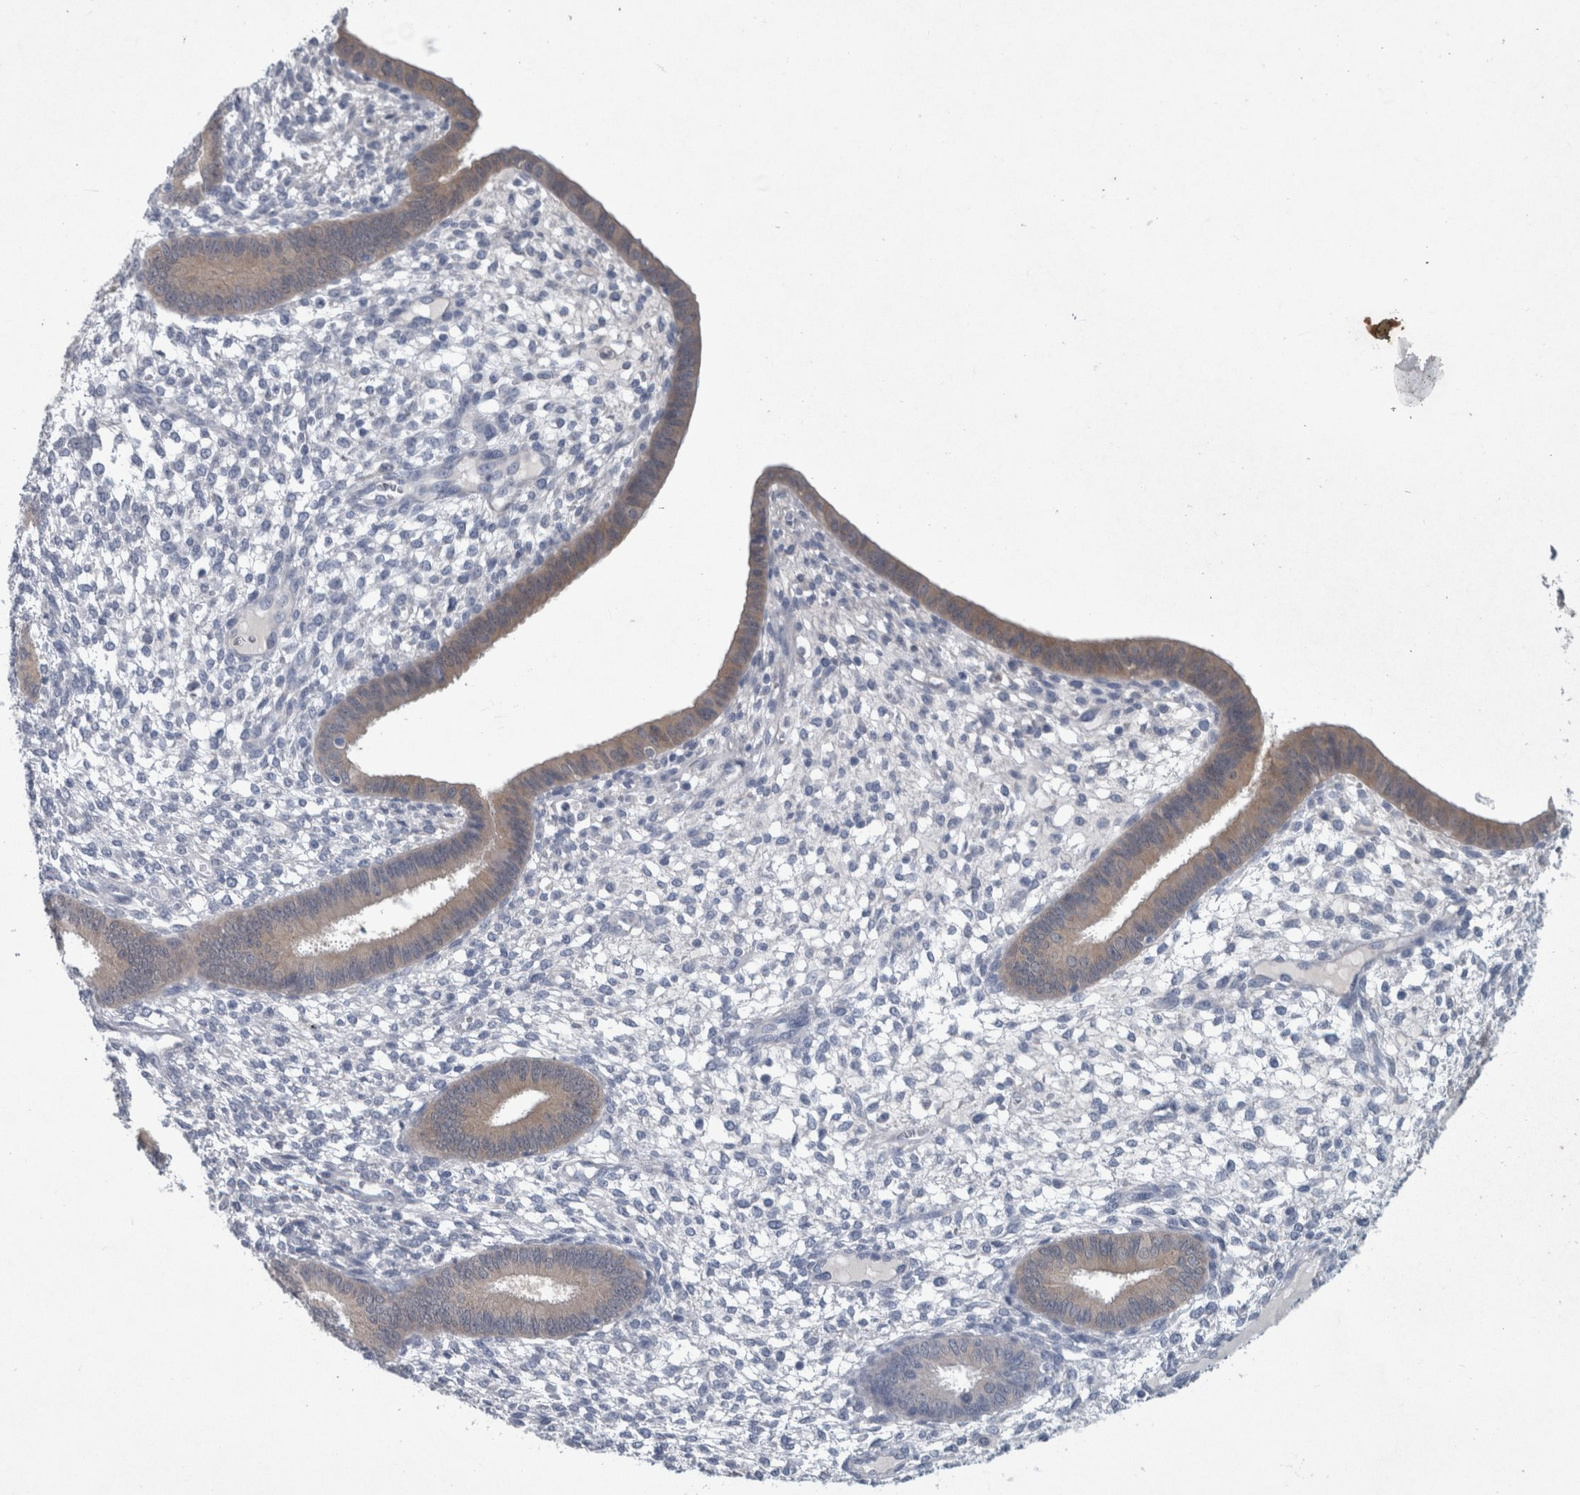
{"staining": {"intensity": "negative", "quantity": "none", "location": "none"}, "tissue": "endometrium", "cell_type": "Cells in endometrial stroma", "image_type": "normal", "snomed": [{"axis": "morphology", "description": "Normal tissue, NOS"}, {"axis": "topography", "description": "Endometrium"}], "caption": "This is an immunohistochemistry image of normal human endometrium. There is no positivity in cells in endometrial stroma.", "gene": "FAM83H", "patient": {"sex": "female", "age": 46}}